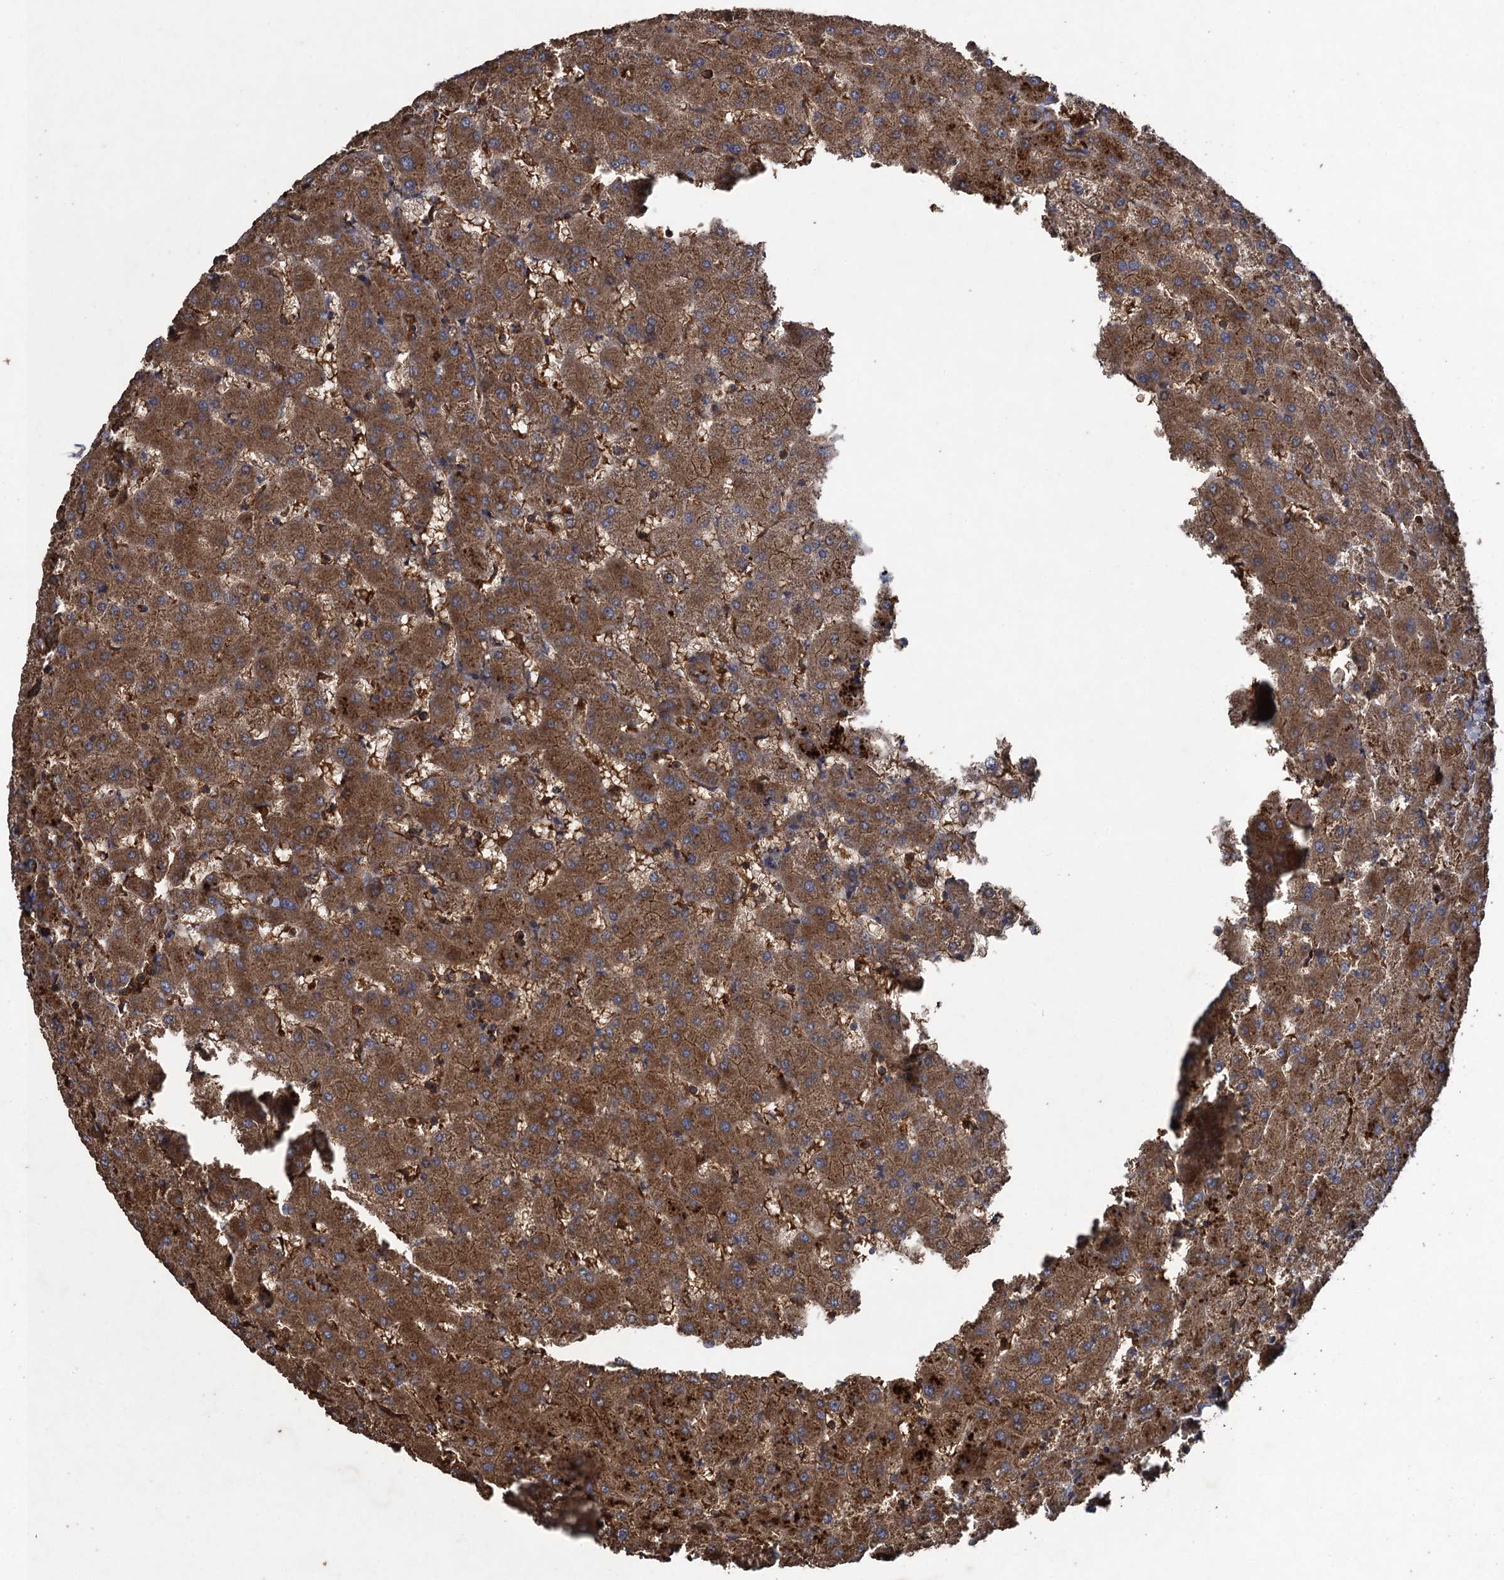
{"staining": {"intensity": "weak", "quantity": ">75%", "location": "cytoplasmic/membranous"}, "tissue": "liver", "cell_type": "Cholangiocytes", "image_type": "normal", "snomed": [{"axis": "morphology", "description": "Normal tissue, NOS"}, {"axis": "topography", "description": "Liver"}], "caption": "Immunohistochemistry (IHC) image of normal liver: liver stained using immunohistochemistry displays low levels of weak protein expression localized specifically in the cytoplasmic/membranous of cholangiocytes, appearing as a cytoplasmic/membranous brown color.", "gene": "TXNDC11", "patient": {"sex": "female", "age": 63}}